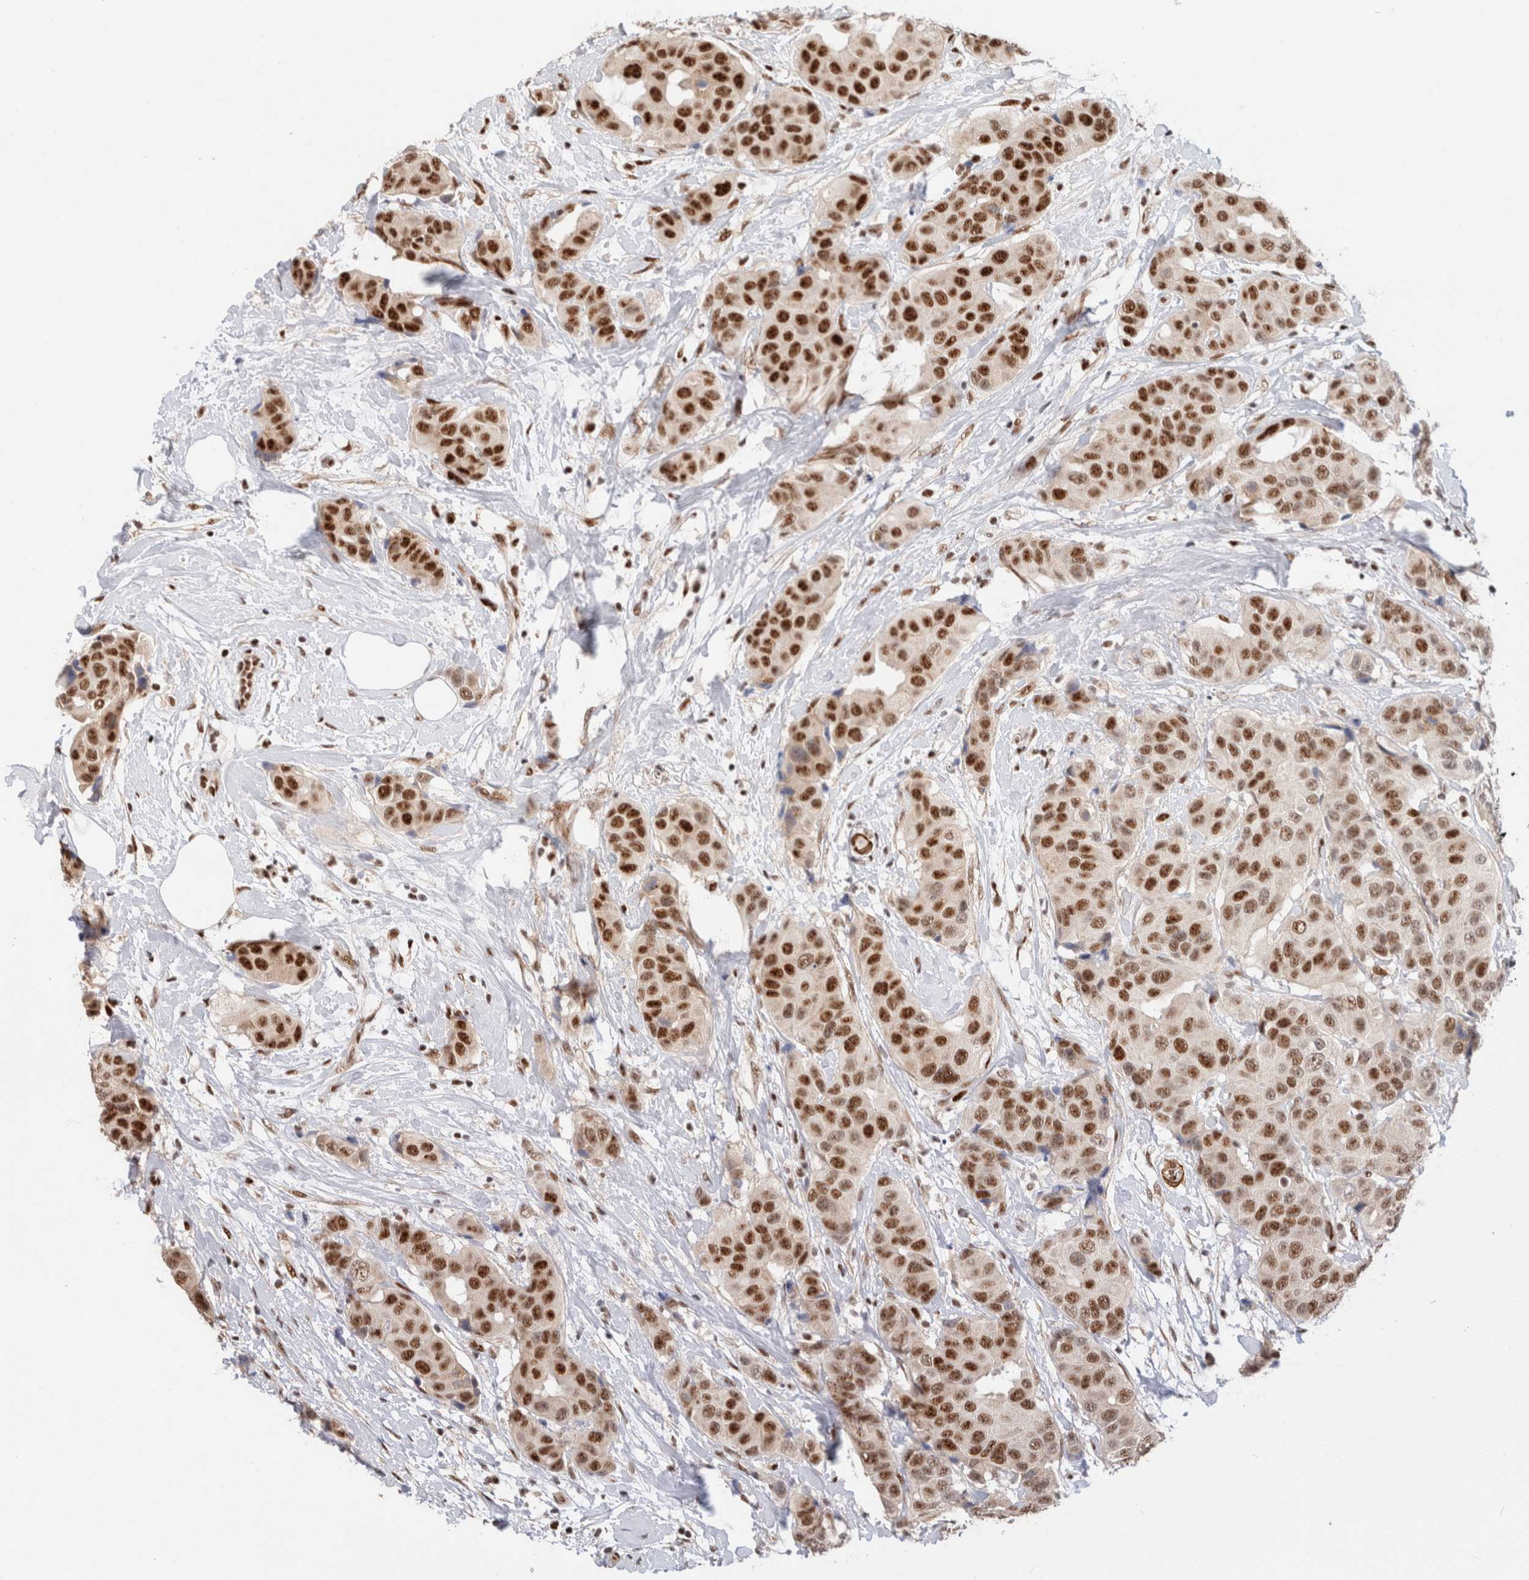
{"staining": {"intensity": "strong", "quantity": ">75%", "location": "nuclear"}, "tissue": "breast cancer", "cell_type": "Tumor cells", "image_type": "cancer", "snomed": [{"axis": "morphology", "description": "Normal tissue, NOS"}, {"axis": "morphology", "description": "Duct carcinoma"}, {"axis": "topography", "description": "Breast"}], "caption": "Immunohistochemistry (IHC) image of neoplastic tissue: human breast cancer (intraductal carcinoma) stained using immunohistochemistry displays high levels of strong protein expression localized specifically in the nuclear of tumor cells, appearing as a nuclear brown color.", "gene": "ID3", "patient": {"sex": "female", "age": 39}}